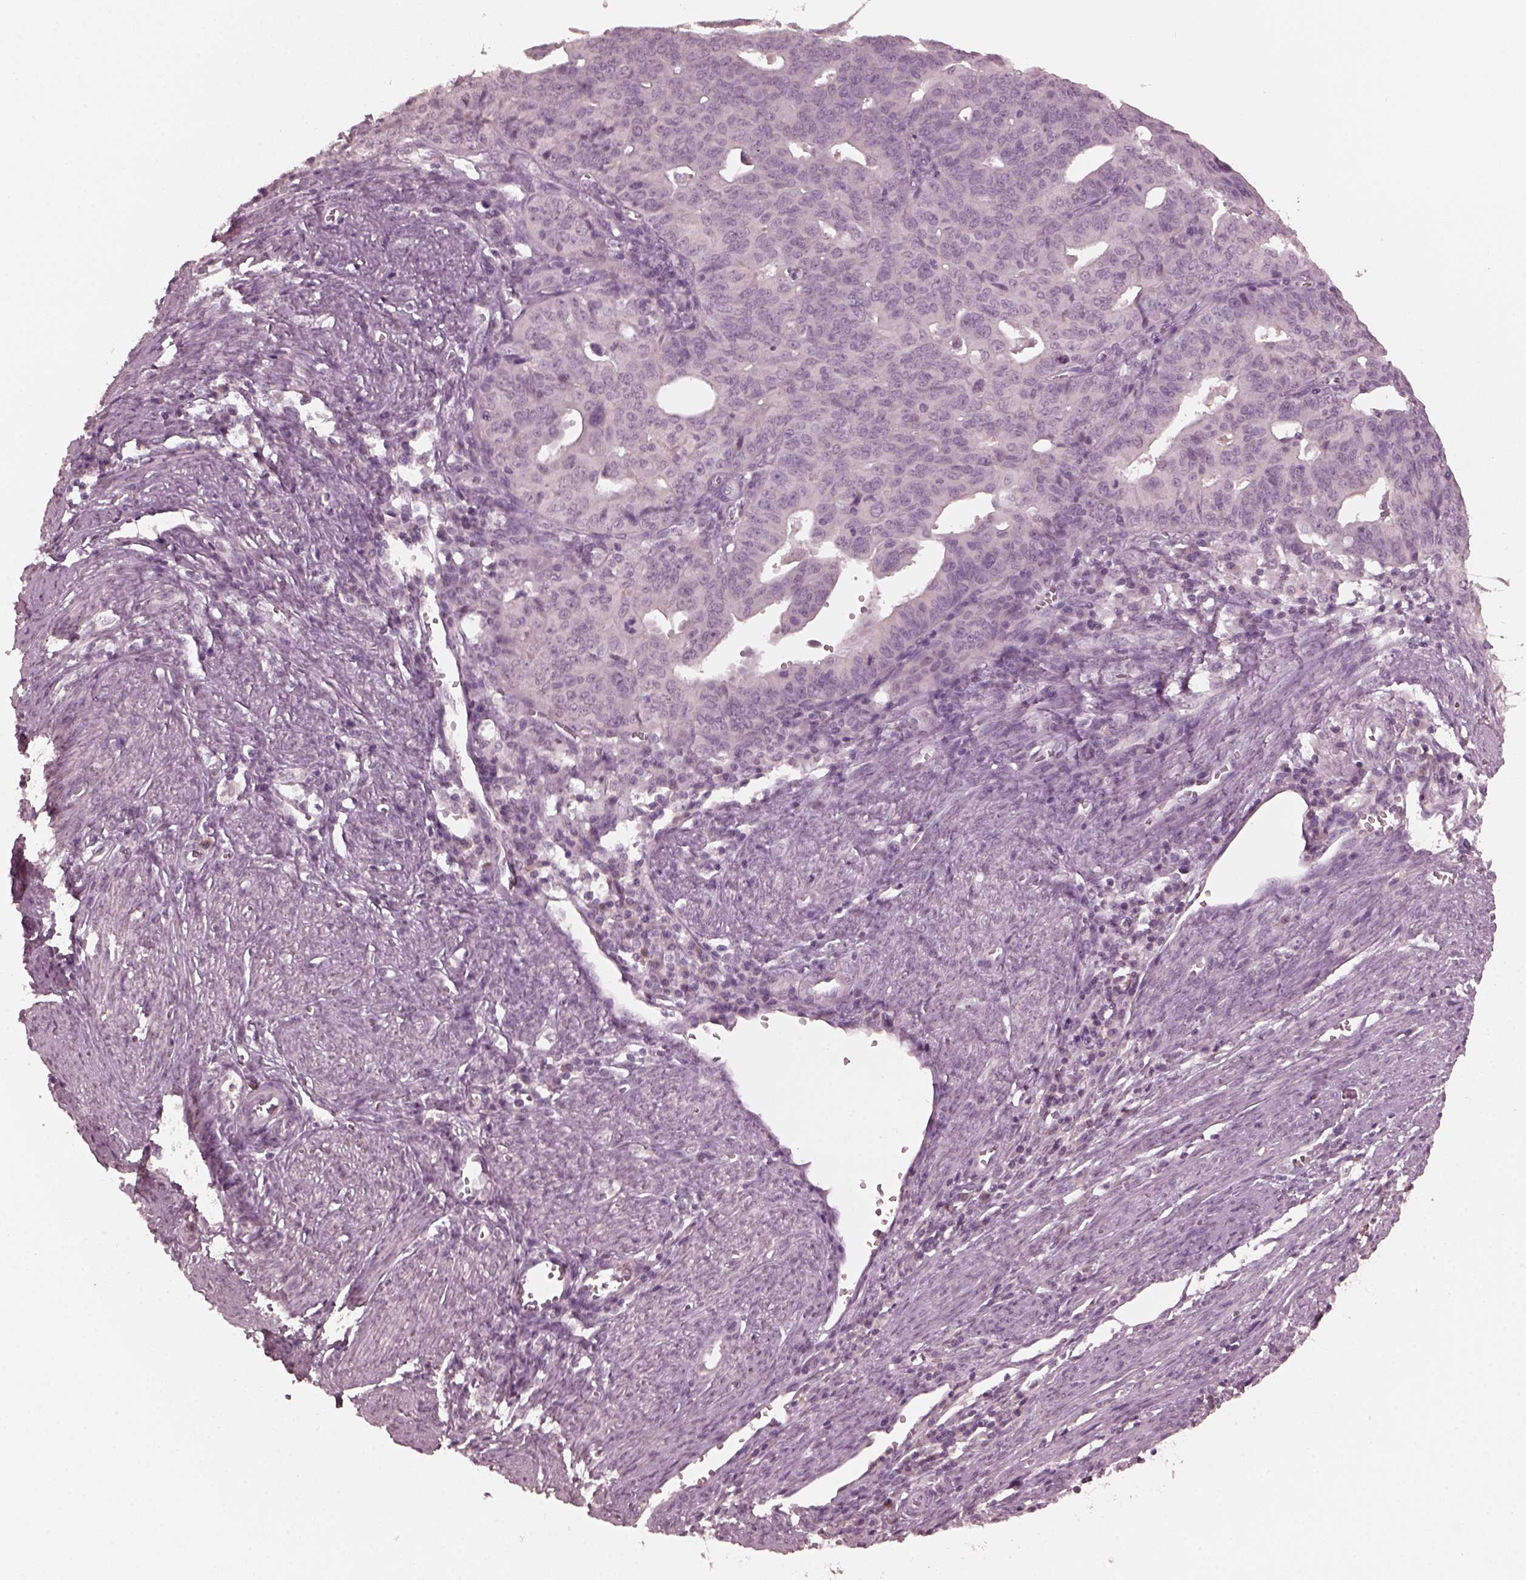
{"staining": {"intensity": "negative", "quantity": "none", "location": "none"}, "tissue": "endometrial cancer", "cell_type": "Tumor cells", "image_type": "cancer", "snomed": [{"axis": "morphology", "description": "Adenocarcinoma, NOS"}, {"axis": "topography", "description": "Endometrium"}], "caption": "Immunohistochemical staining of human endometrial adenocarcinoma exhibits no significant staining in tumor cells.", "gene": "KRT79", "patient": {"sex": "female", "age": 65}}